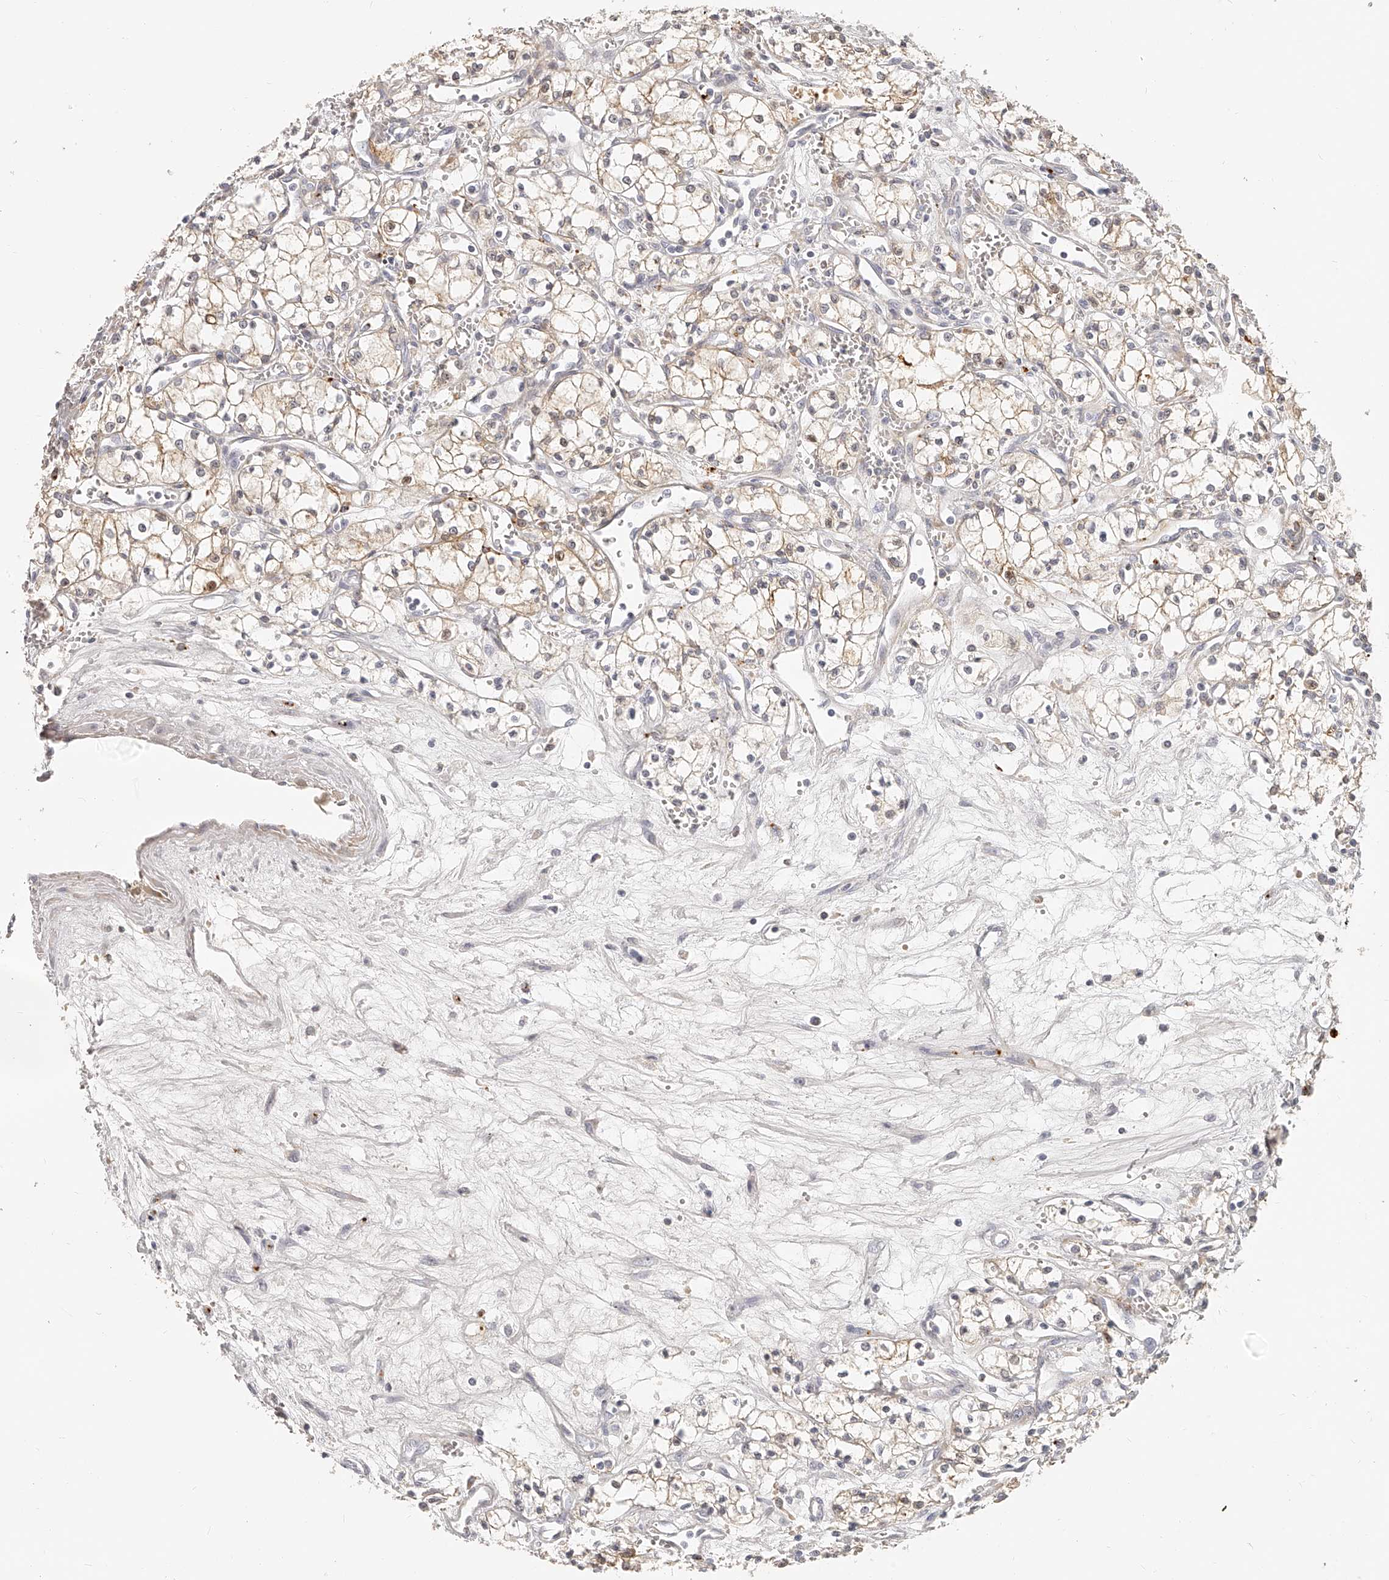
{"staining": {"intensity": "moderate", "quantity": ">75%", "location": "cytoplasmic/membranous"}, "tissue": "renal cancer", "cell_type": "Tumor cells", "image_type": "cancer", "snomed": [{"axis": "morphology", "description": "Adenocarcinoma, NOS"}, {"axis": "topography", "description": "Kidney"}], "caption": "About >75% of tumor cells in renal cancer (adenocarcinoma) demonstrate moderate cytoplasmic/membranous protein positivity as visualized by brown immunohistochemical staining.", "gene": "ITGB3", "patient": {"sex": "male", "age": 59}}